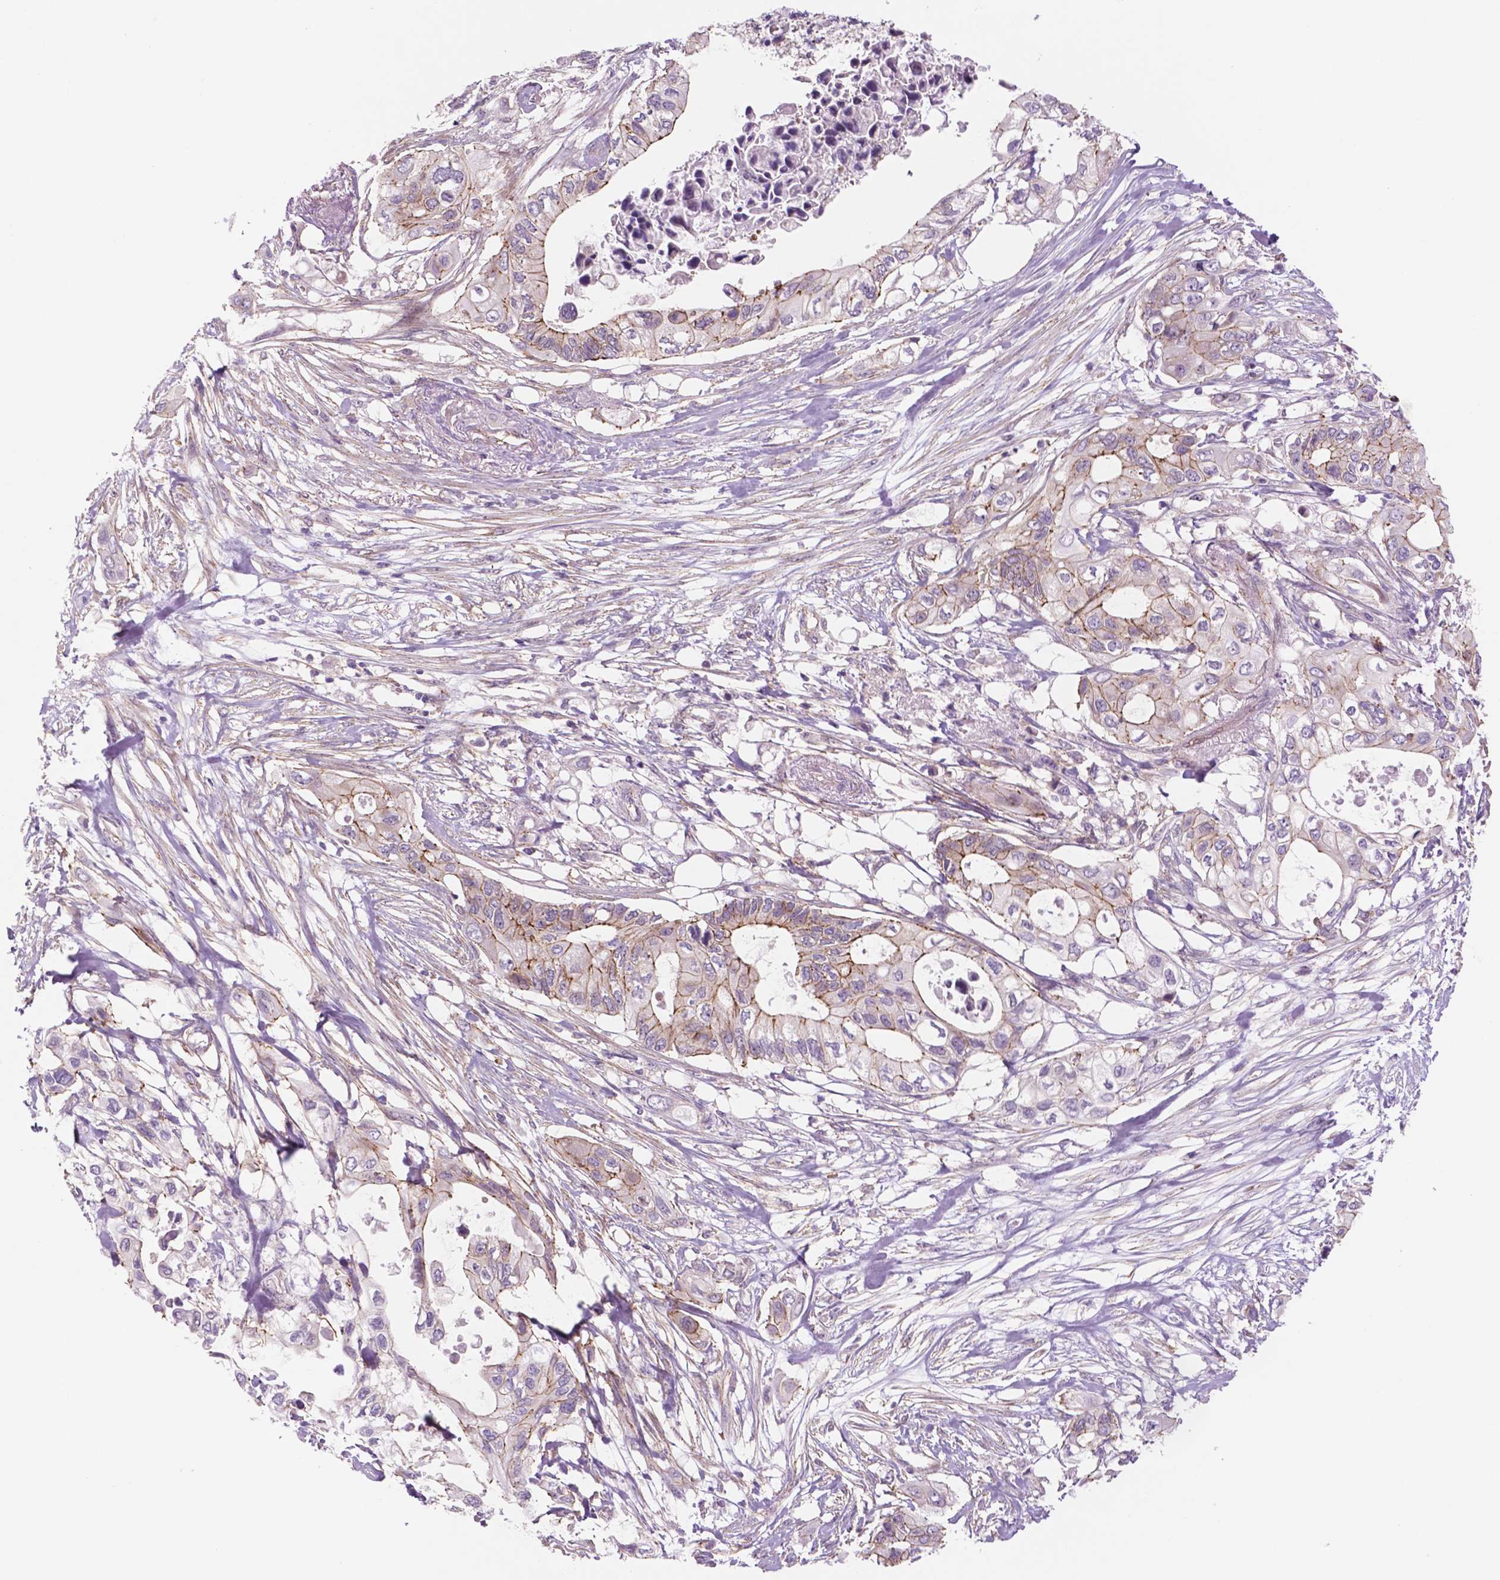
{"staining": {"intensity": "moderate", "quantity": "25%-75%", "location": "cytoplasmic/membranous"}, "tissue": "pancreatic cancer", "cell_type": "Tumor cells", "image_type": "cancer", "snomed": [{"axis": "morphology", "description": "Adenocarcinoma, NOS"}, {"axis": "topography", "description": "Pancreas"}], "caption": "Immunohistochemistry (IHC) (DAB) staining of human pancreatic cancer displays moderate cytoplasmic/membranous protein staining in about 25%-75% of tumor cells.", "gene": "RND3", "patient": {"sex": "female", "age": 63}}